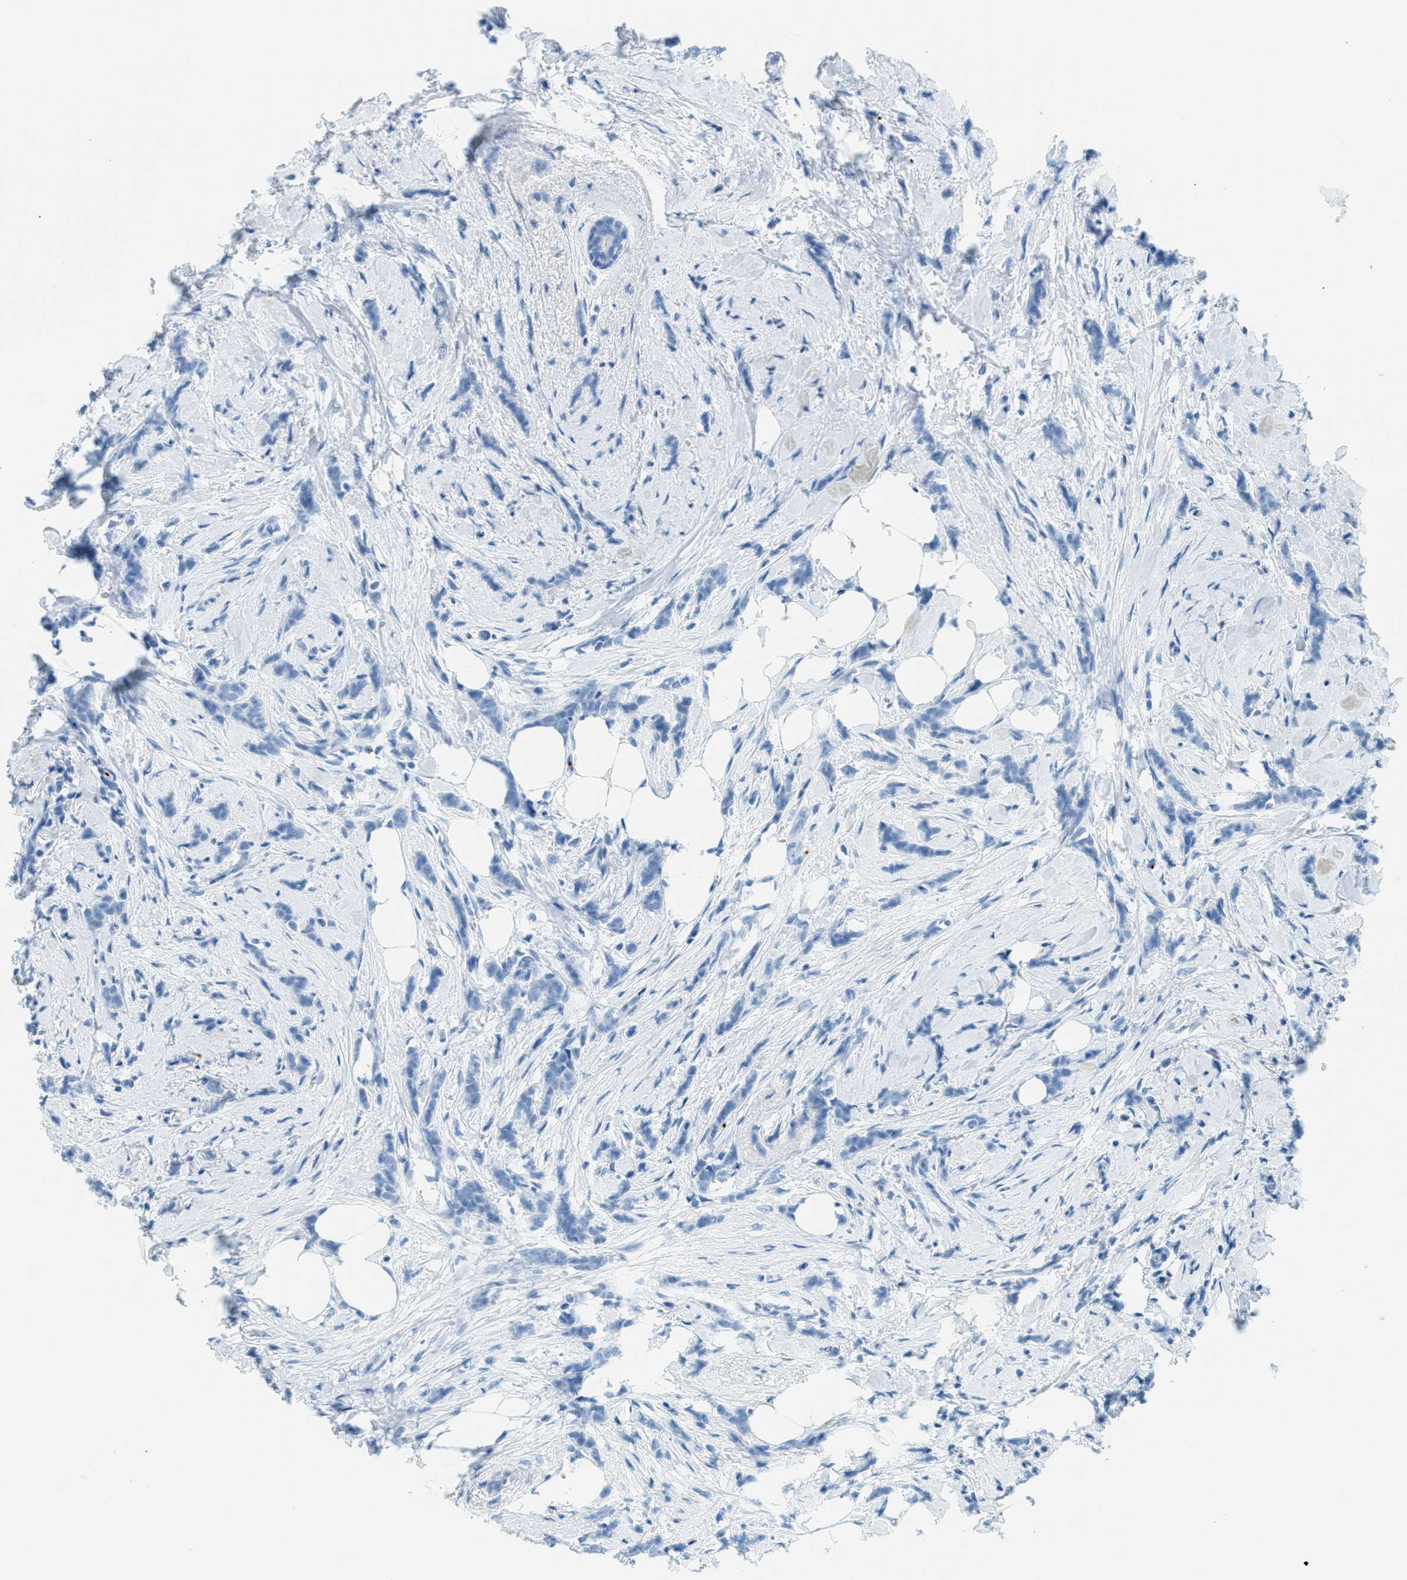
{"staining": {"intensity": "negative", "quantity": "none", "location": "none"}, "tissue": "breast cancer", "cell_type": "Tumor cells", "image_type": "cancer", "snomed": [{"axis": "morphology", "description": "Lobular carcinoma, in situ"}, {"axis": "morphology", "description": "Lobular carcinoma"}, {"axis": "topography", "description": "Breast"}], "caption": "High magnification brightfield microscopy of lobular carcinoma (breast) stained with DAB (3,3'-diaminobenzidine) (brown) and counterstained with hematoxylin (blue): tumor cells show no significant expression. (Stains: DAB IHC with hematoxylin counter stain, Microscopy: brightfield microscopy at high magnification).", "gene": "PPBP", "patient": {"sex": "female", "age": 41}}